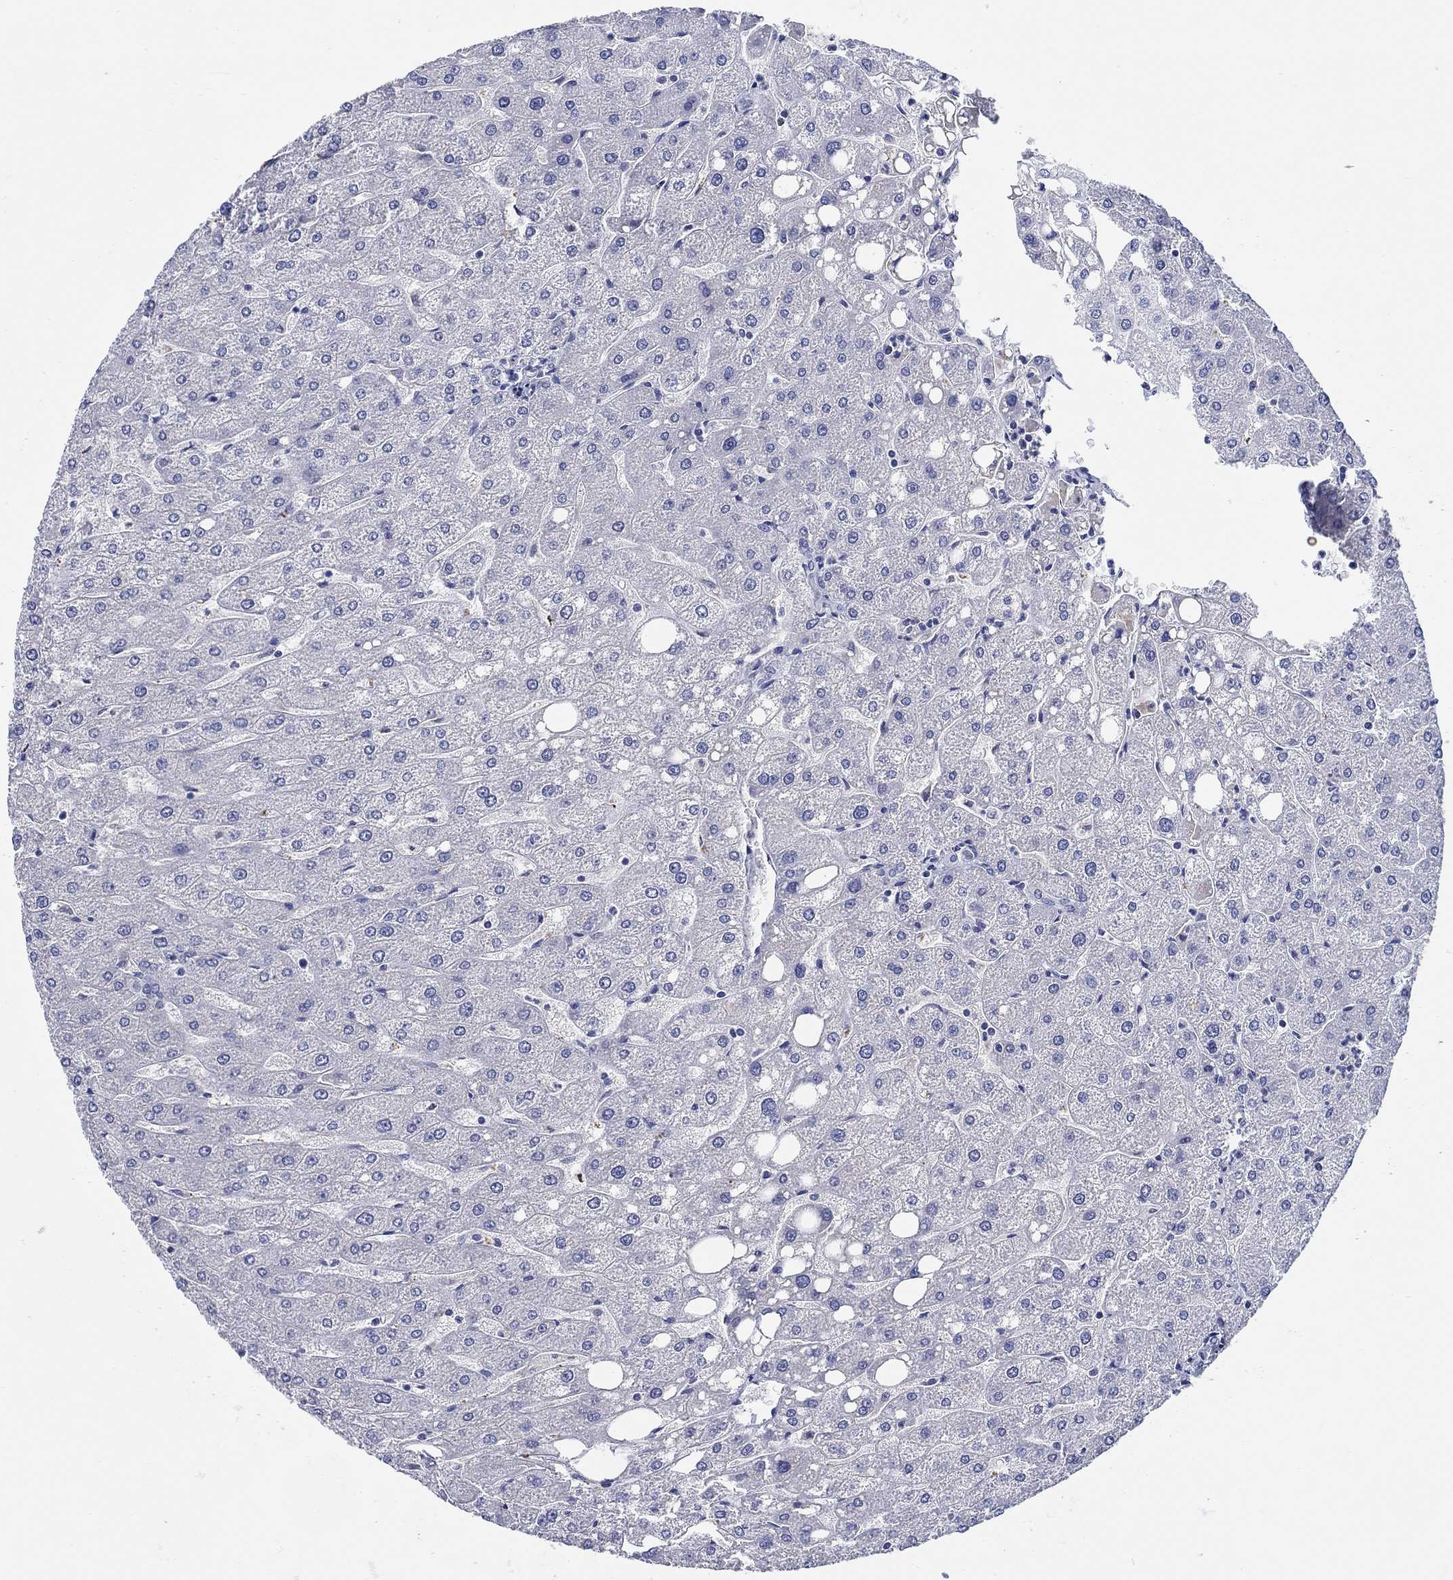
{"staining": {"intensity": "negative", "quantity": "none", "location": "none"}, "tissue": "liver", "cell_type": "Cholangiocytes", "image_type": "normal", "snomed": [{"axis": "morphology", "description": "Normal tissue, NOS"}, {"axis": "topography", "description": "Liver"}], "caption": "High power microscopy micrograph of an IHC histopathology image of benign liver, revealing no significant positivity in cholangiocytes.", "gene": "PDE1B", "patient": {"sex": "male", "age": 67}}